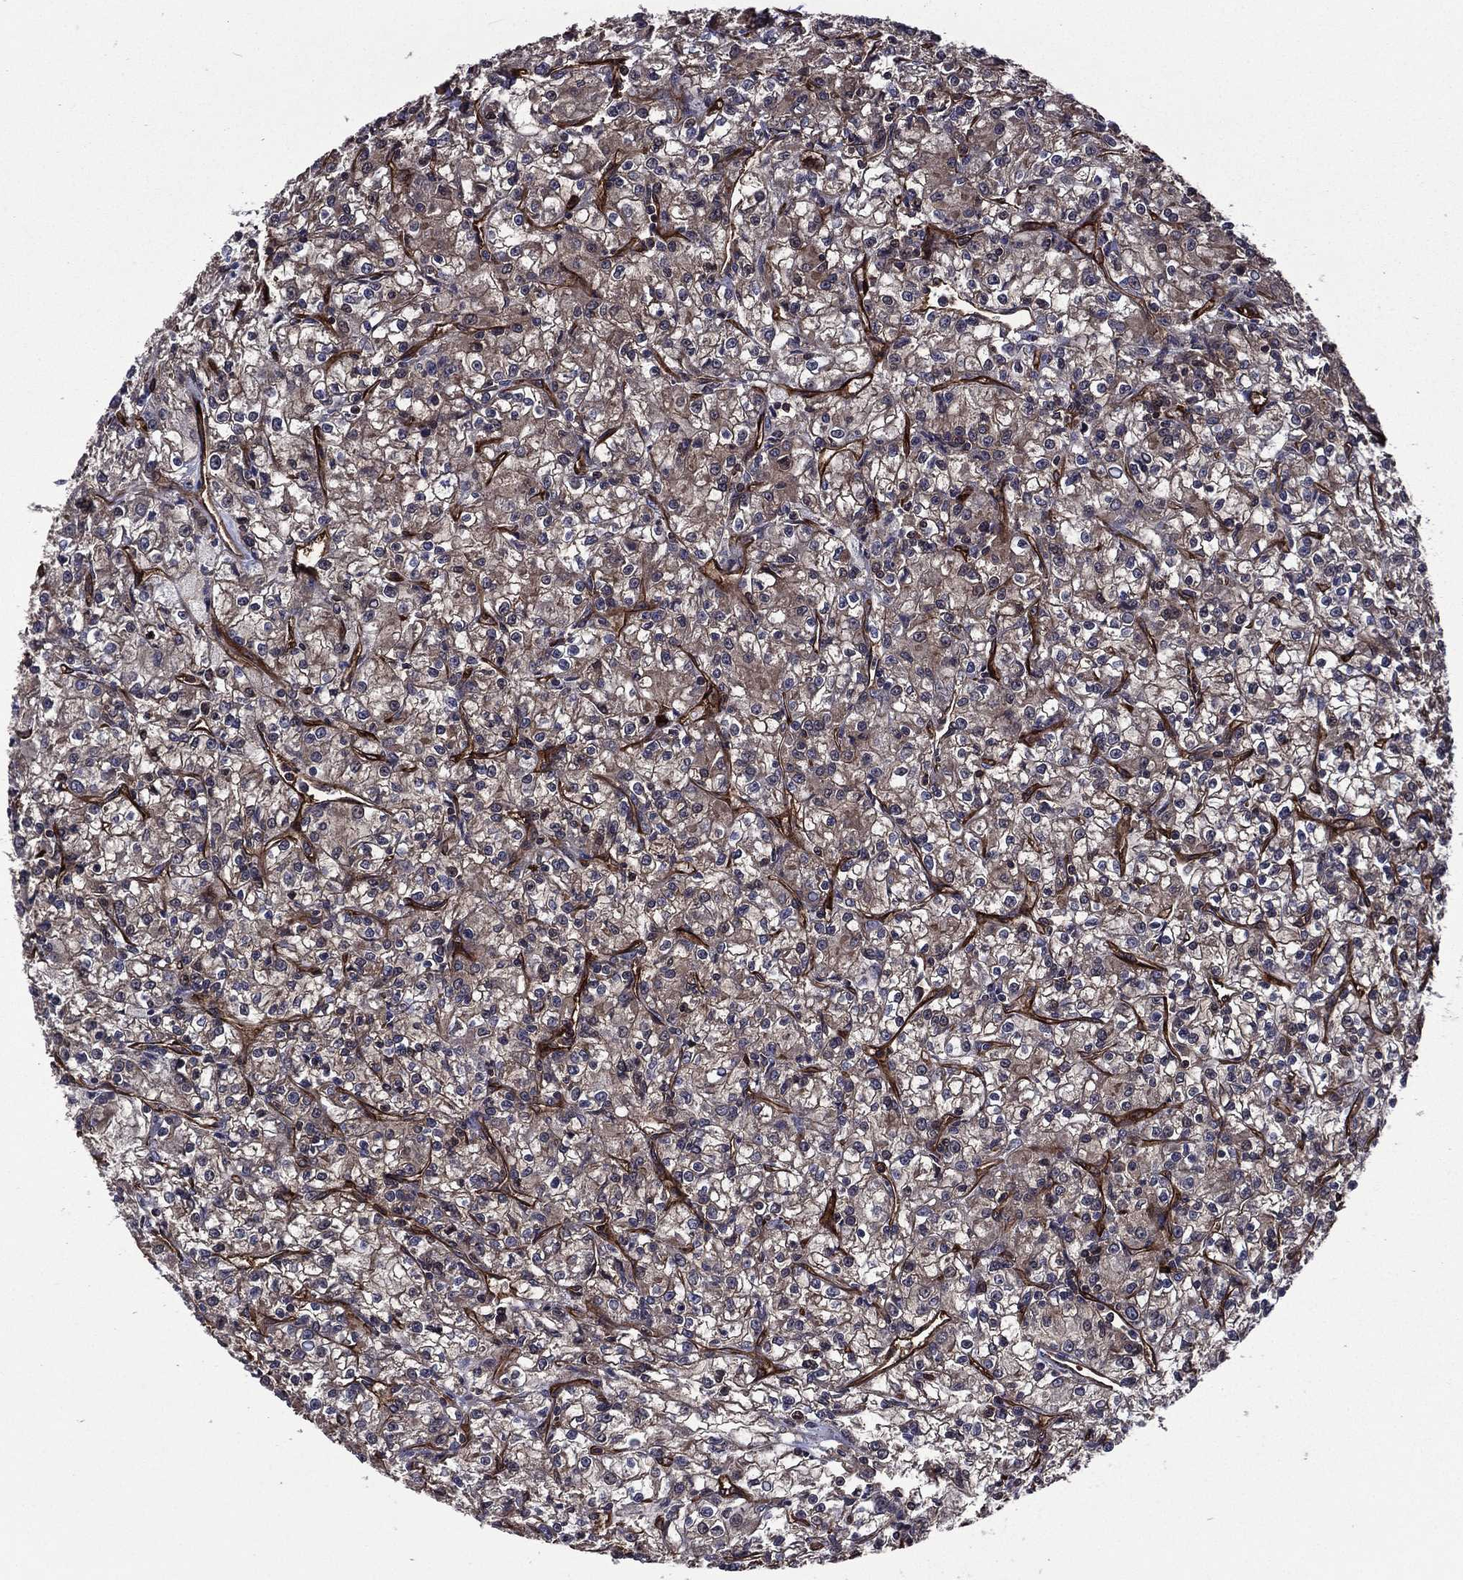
{"staining": {"intensity": "weak", "quantity": "25%-75%", "location": "cytoplasmic/membranous"}, "tissue": "renal cancer", "cell_type": "Tumor cells", "image_type": "cancer", "snomed": [{"axis": "morphology", "description": "Adenocarcinoma, NOS"}, {"axis": "topography", "description": "Kidney"}], "caption": "Immunohistochemical staining of renal cancer demonstrates low levels of weak cytoplasmic/membranous positivity in about 25%-75% of tumor cells.", "gene": "PLPP3", "patient": {"sex": "female", "age": 59}}